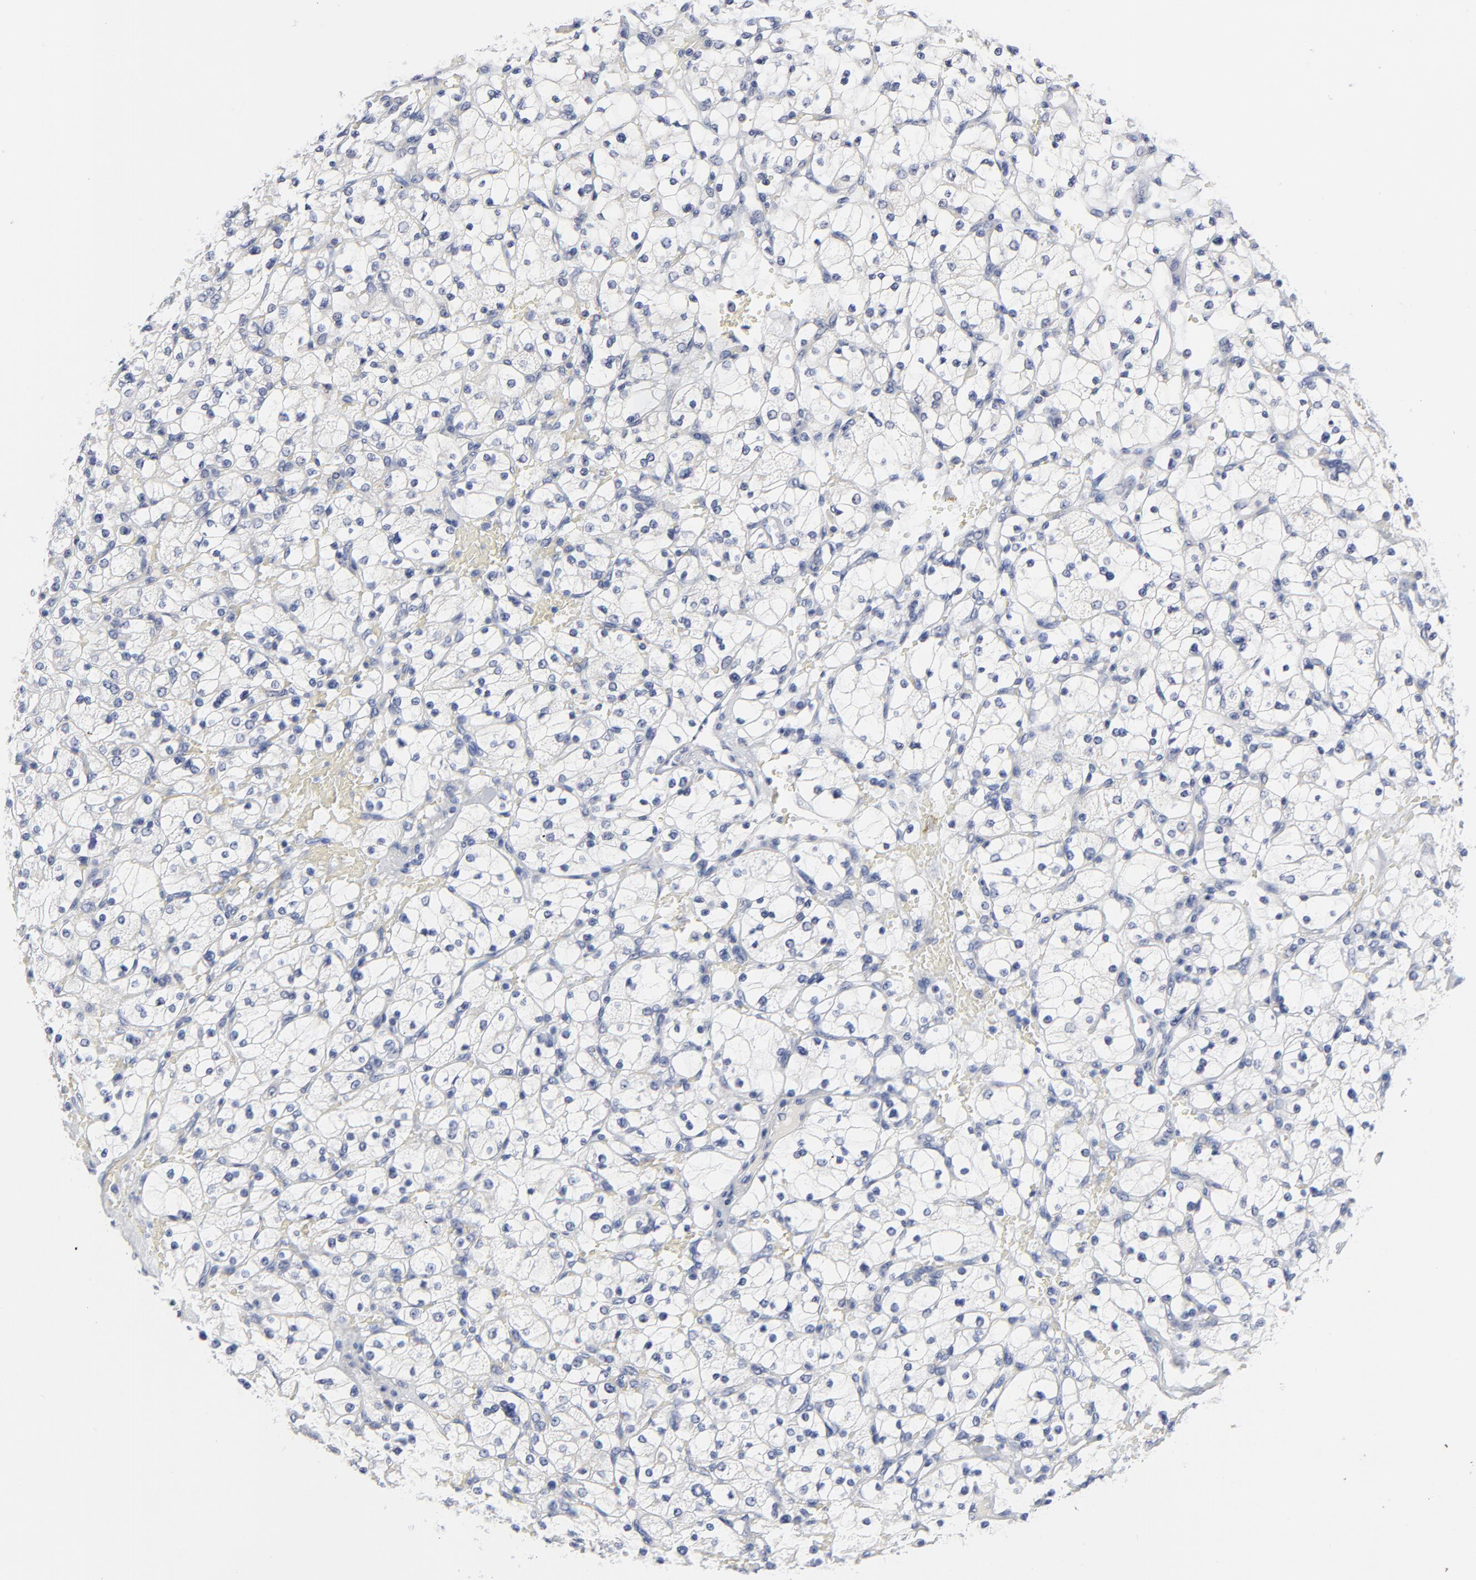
{"staining": {"intensity": "negative", "quantity": "none", "location": "none"}, "tissue": "renal cancer", "cell_type": "Tumor cells", "image_type": "cancer", "snomed": [{"axis": "morphology", "description": "Adenocarcinoma, NOS"}, {"axis": "topography", "description": "Kidney"}], "caption": "Tumor cells show no significant expression in adenocarcinoma (renal).", "gene": "CLEC4G", "patient": {"sex": "female", "age": 83}}